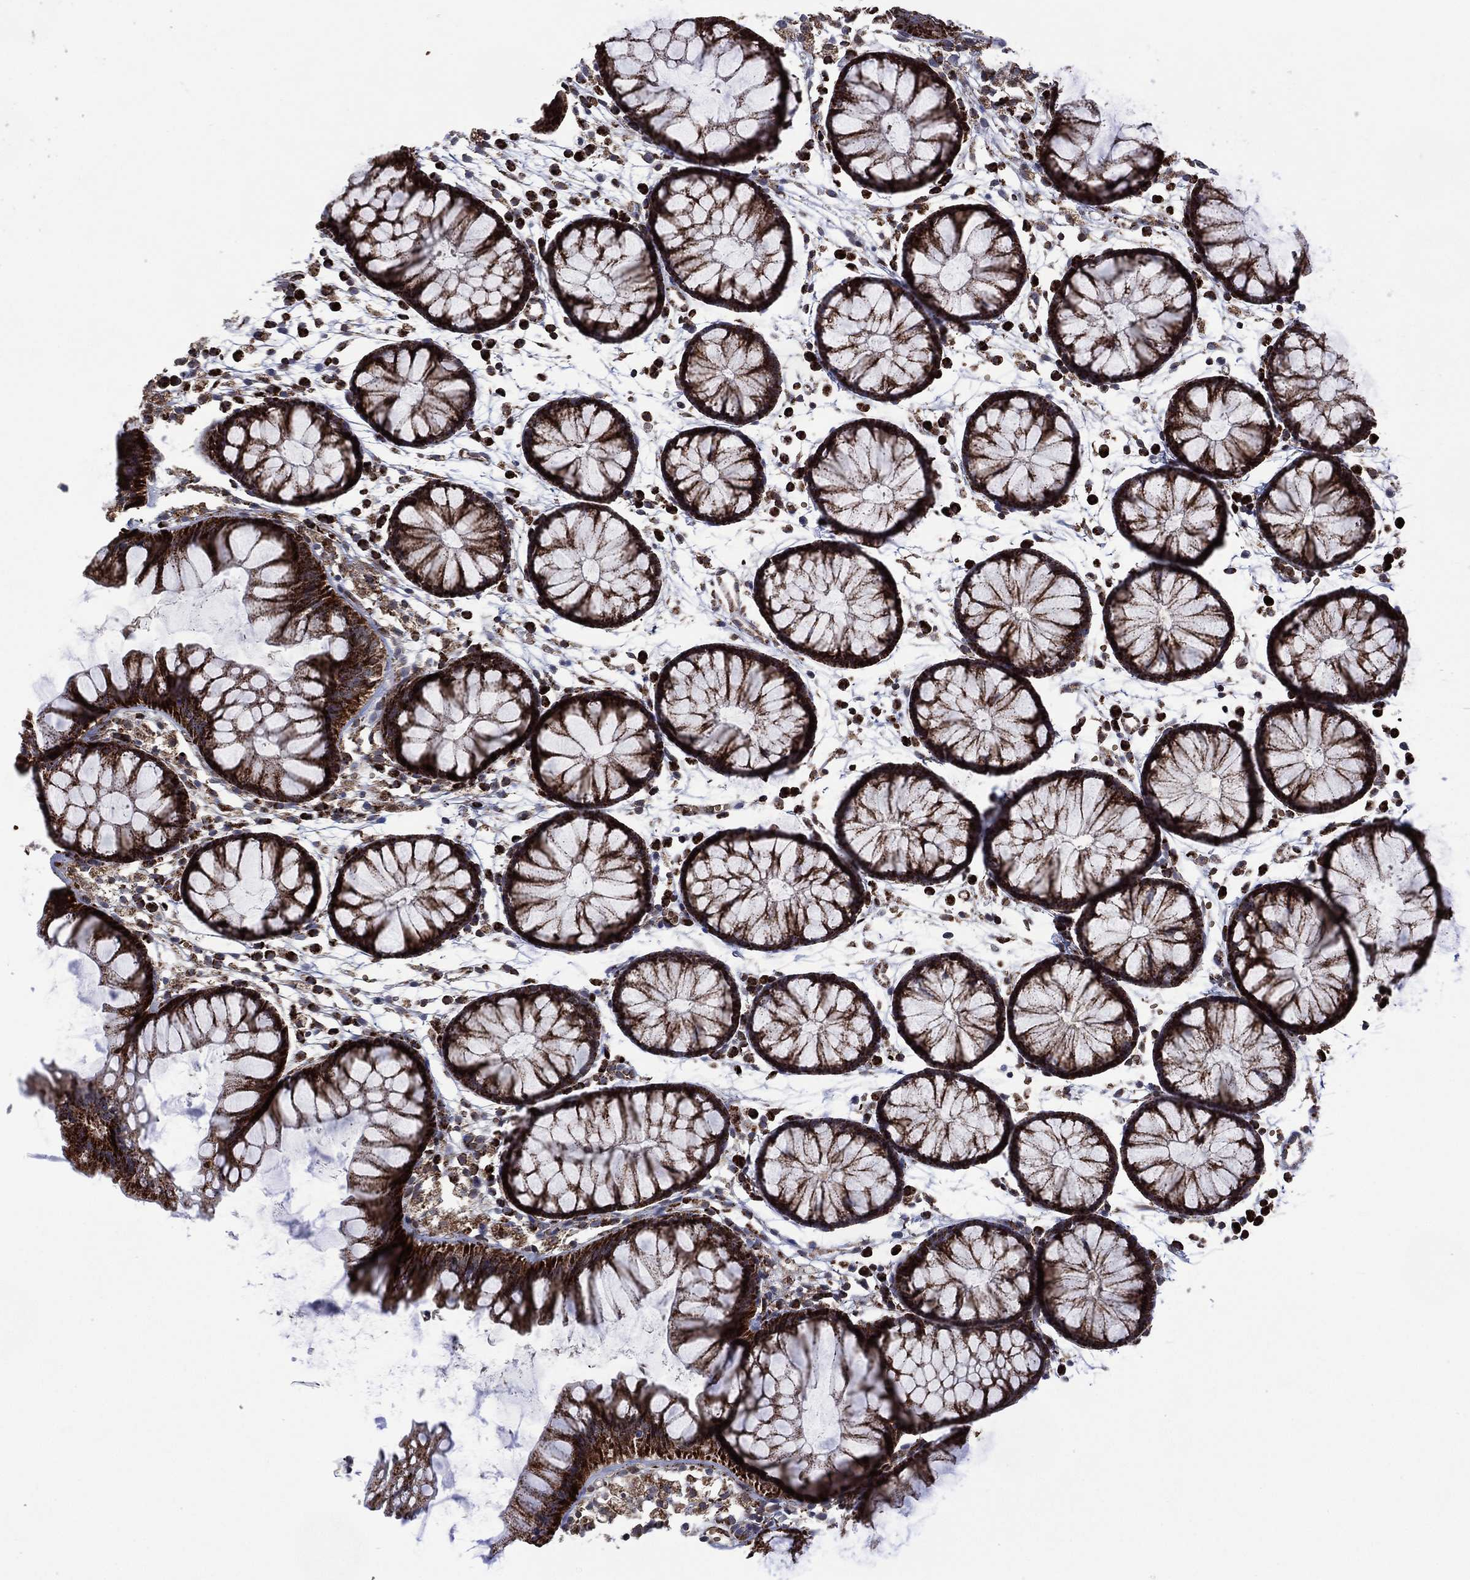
{"staining": {"intensity": "negative", "quantity": "none", "location": "none"}, "tissue": "colon", "cell_type": "Endothelial cells", "image_type": "normal", "snomed": [{"axis": "morphology", "description": "Normal tissue, NOS"}, {"axis": "morphology", "description": "Adenocarcinoma, NOS"}, {"axis": "topography", "description": "Colon"}], "caption": "High magnification brightfield microscopy of normal colon stained with DAB (brown) and counterstained with hematoxylin (blue): endothelial cells show no significant expression. (Immunohistochemistry (ihc), brightfield microscopy, high magnification).", "gene": "HTD2", "patient": {"sex": "male", "age": 65}}